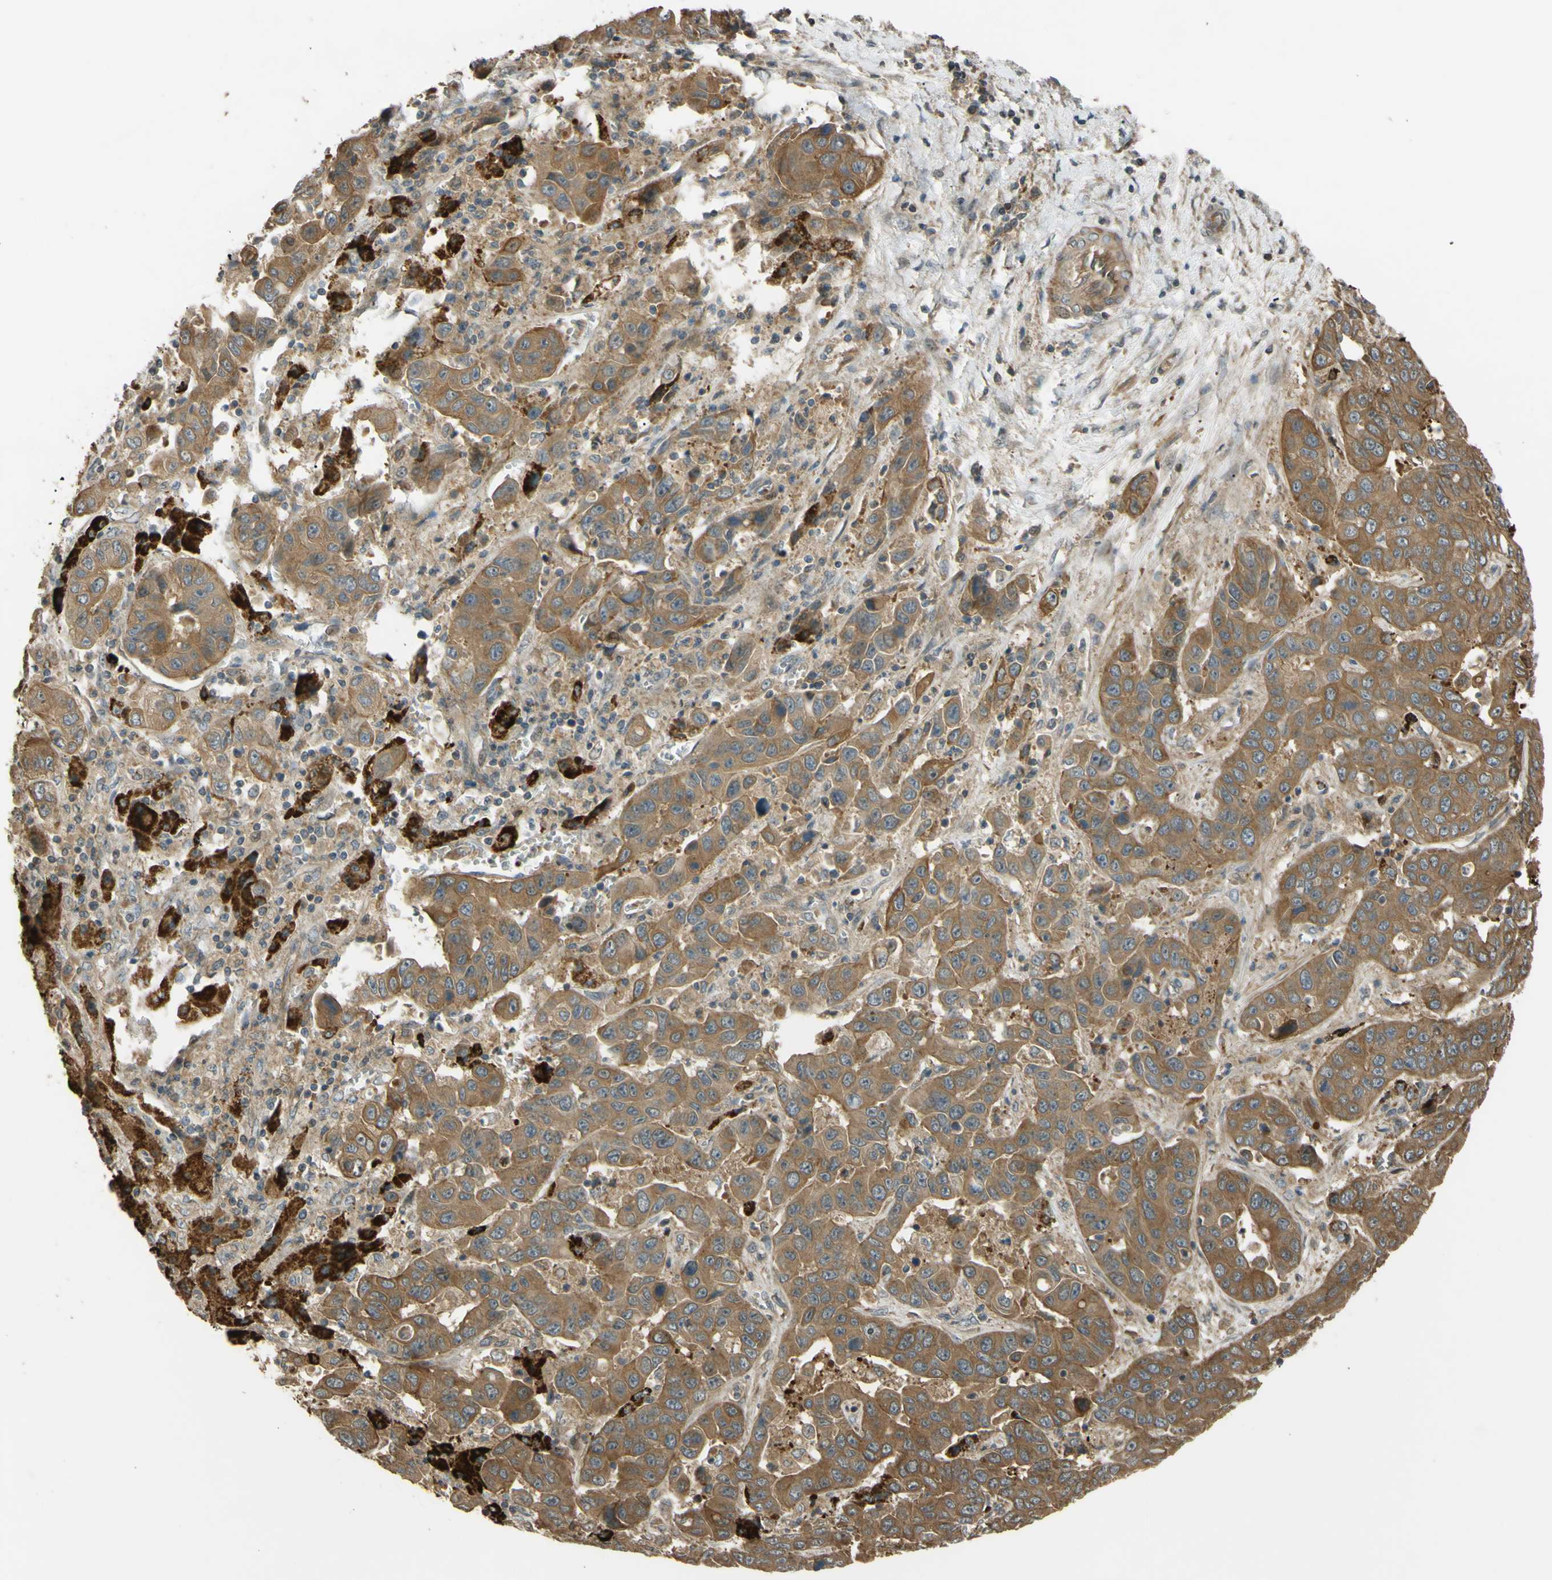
{"staining": {"intensity": "moderate", "quantity": ">75%", "location": "cytoplasmic/membranous"}, "tissue": "liver cancer", "cell_type": "Tumor cells", "image_type": "cancer", "snomed": [{"axis": "morphology", "description": "Cholangiocarcinoma"}, {"axis": "topography", "description": "Liver"}], "caption": "Tumor cells display moderate cytoplasmic/membranous staining in approximately >75% of cells in cholangiocarcinoma (liver).", "gene": "FLII", "patient": {"sex": "female", "age": 52}}